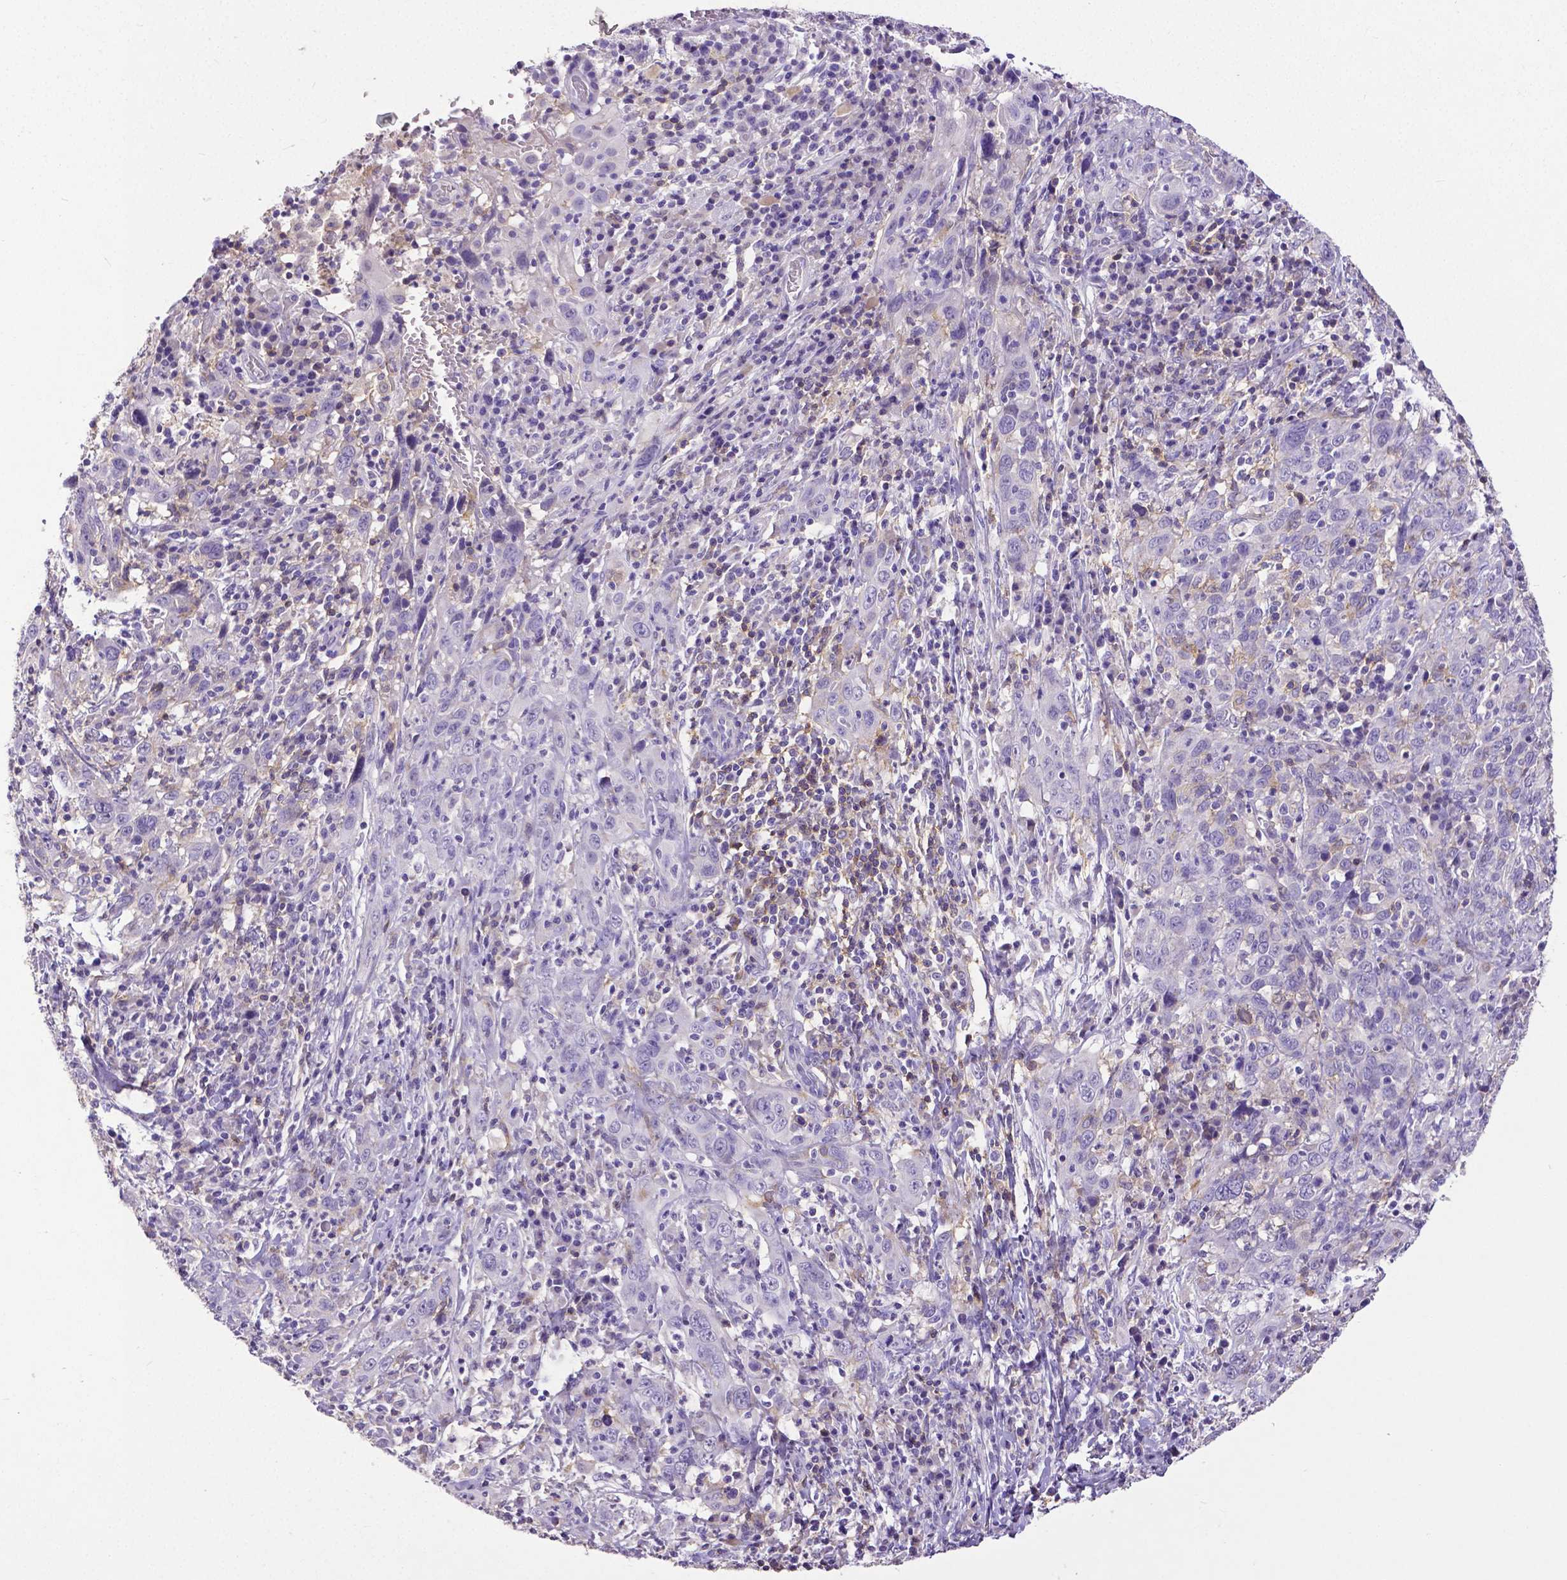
{"staining": {"intensity": "negative", "quantity": "none", "location": "none"}, "tissue": "cervical cancer", "cell_type": "Tumor cells", "image_type": "cancer", "snomed": [{"axis": "morphology", "description": "Squamous cell carcinoma, NOS"}, {"axis": "topography", "description": "Cervix"}], "caption": "A photomicrograph of cervical squamous cell carcinoma stained for a protein exhibits no brown staining in tumor cells. (Stains: DAB (3,3'-diaminobenzidine) immunohistochemistry (IHC) with hematoxylin counter stain, Microscopy: brightfield microscopy at high magnification).", "gene": "CD4", "patient": {"sex": "female", "age": 46}}